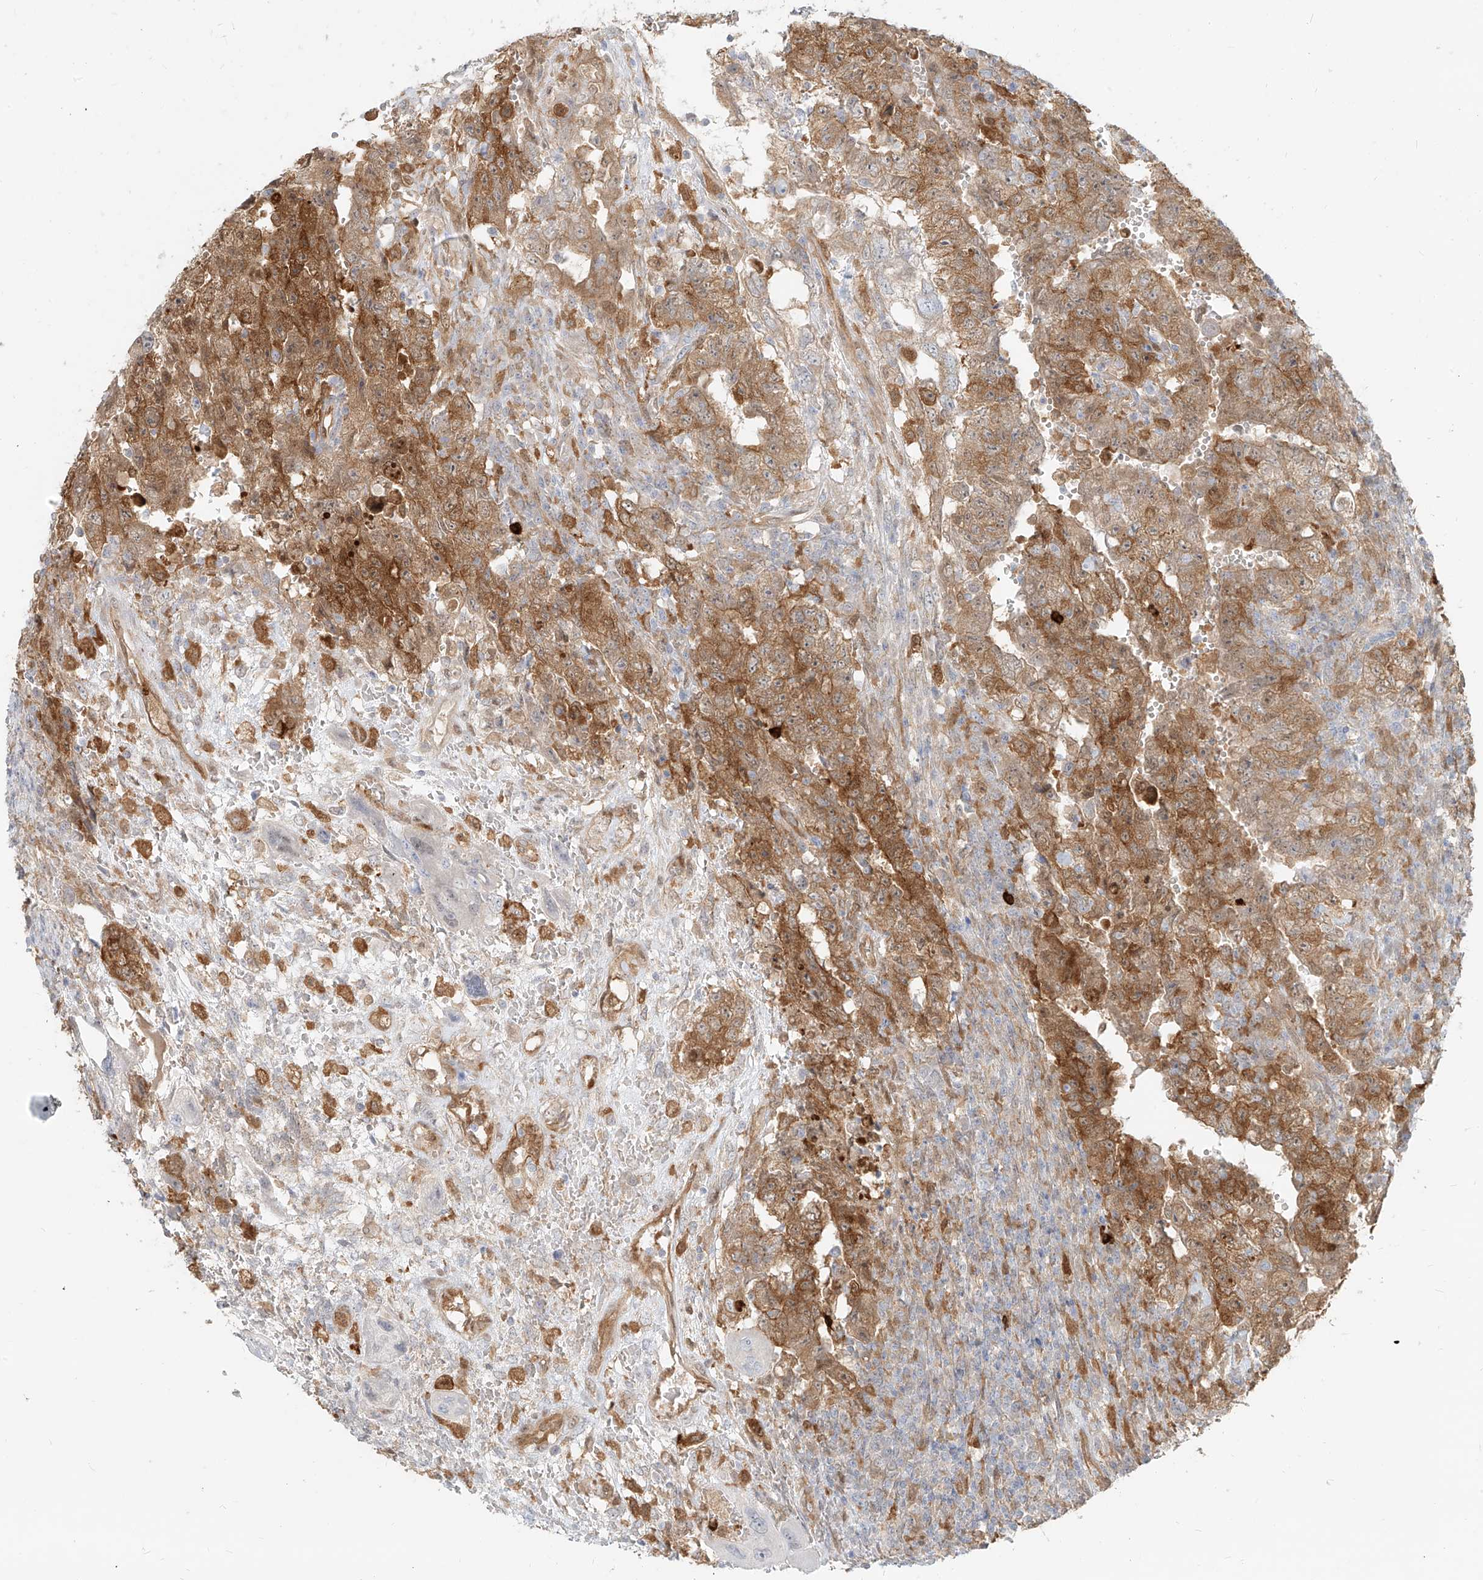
{"staining": {"intensity": "moderate", "quantity": ">75%", "location": "cytoplasmic/membranous"}, "tissue": "testis cancer", "cell_type": "Tumor cells", "image_type": "cancer", "snomed": [{"axis": "morphology", "description": "Carcinoma, Embryonal, NOS"}, {"axis": "topography", "description": "Testis"}], "caption": "Testis embryonal carcinoma stained for a protein displays moderate cytoplasmic/membranous positivity in tumor cells. (IHC, brightfield microscopy, high magnification).", "gene": "PGD", "patient": {"sex": "male", "age": 26}}